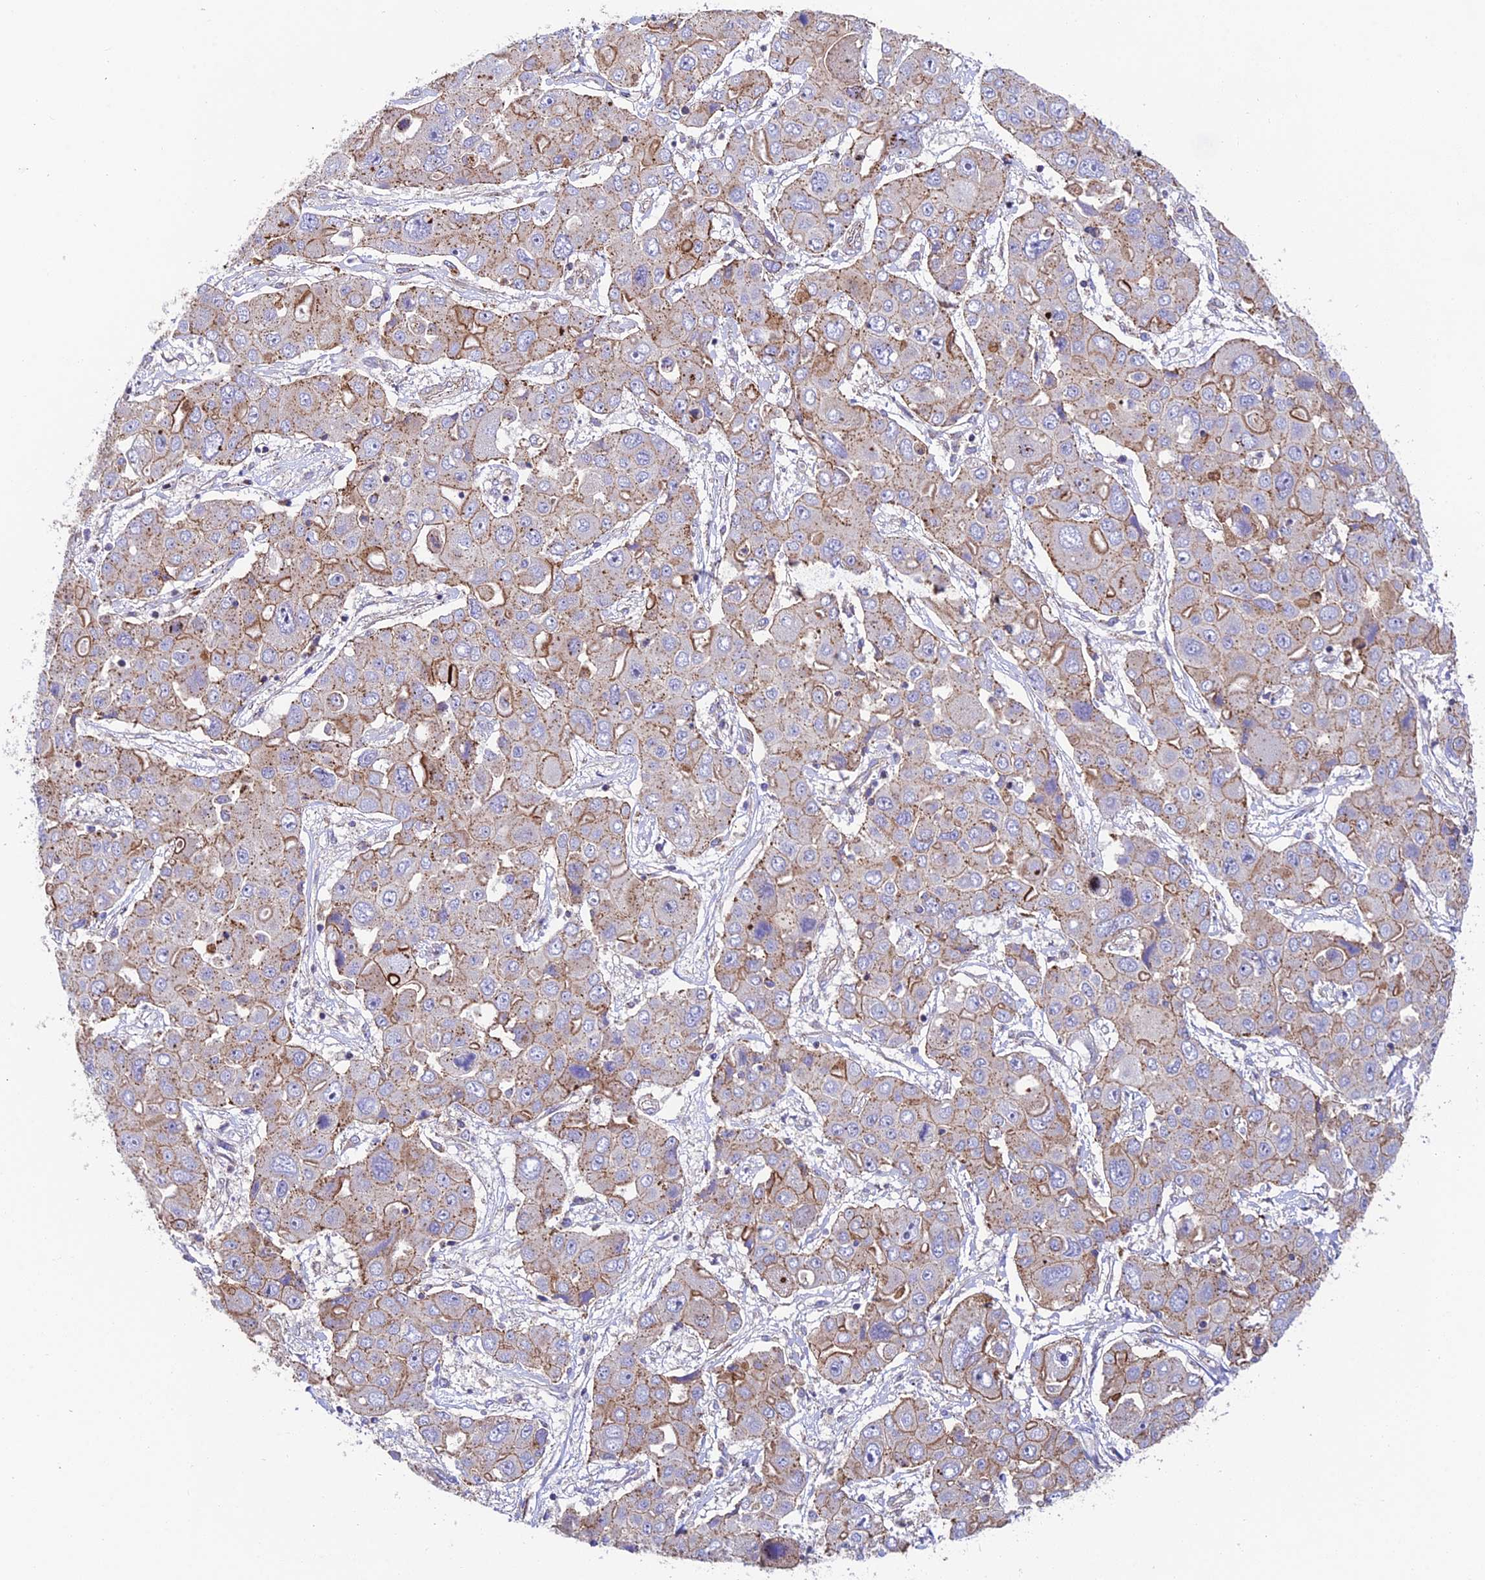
{"staining": {"intensity": "moderate", "quantity": "25%-75%", "location": "cytoplasmic/membranous"}, "tissue": "liver cancer", "cell_type": "Tumor cells", "image_type": "cancer", "snomed": [{"axis": "morphology", "description": "Cholangiocarcinoma"}, {"axis": "topography", "description": "Liver"}], "caption": "About 25%-75% of tumor cells in cholangiocarcinoma (liver) exhibit moderate cytoplasmic/membranous protein expression as visualized by brown immunohistochemical staining.", "gene": "QRFP", "patient": {"sex": "male", "age": 67}}